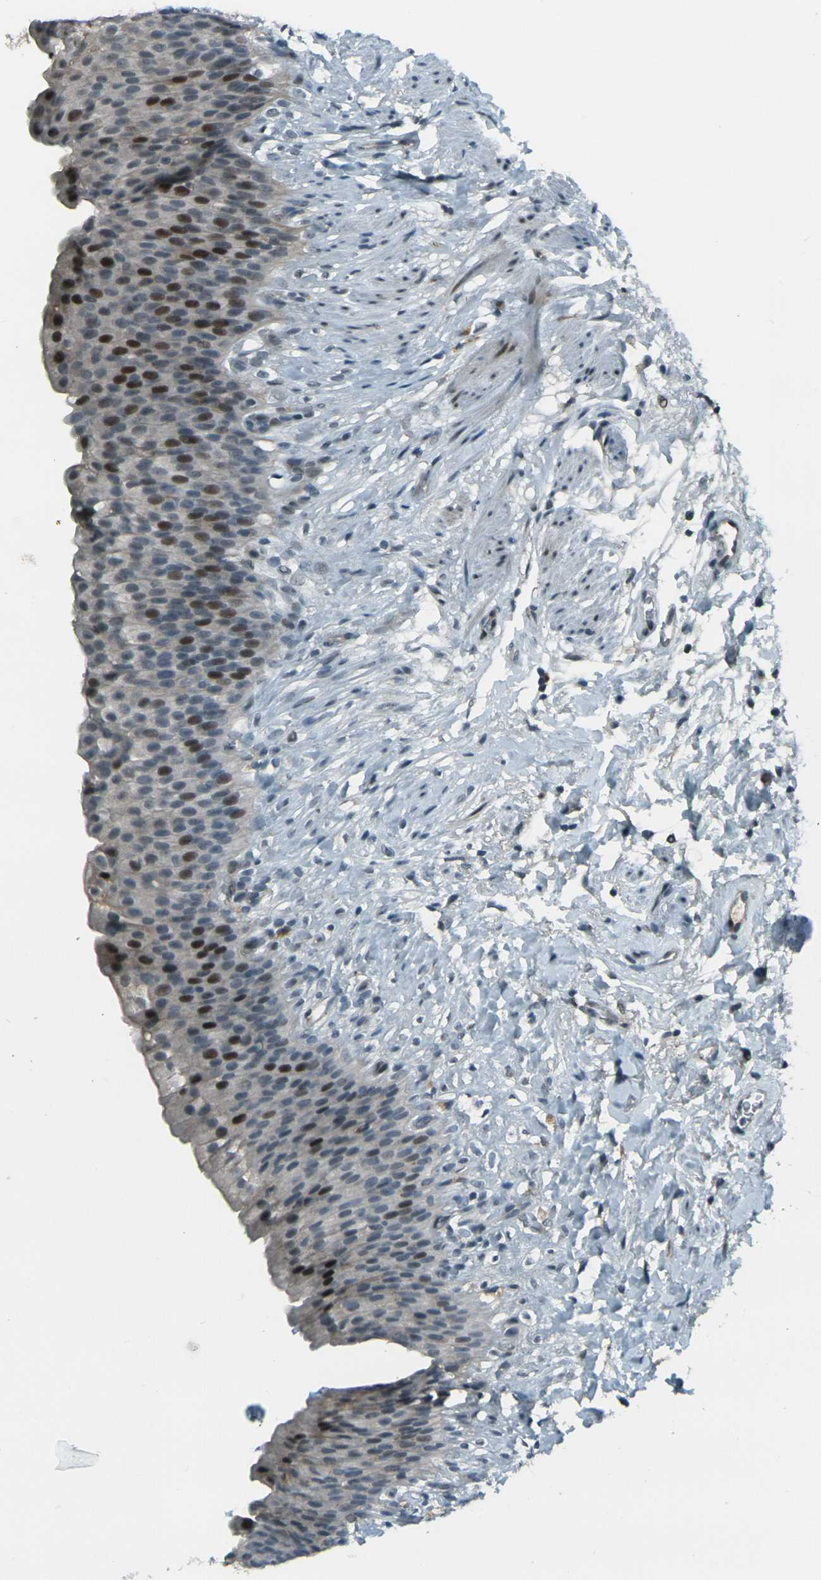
{"staining": {"intensity": "strong", "quantity": "25%-75%", "location": "cytoplasmic/membranous,nuclear"}, "tissue": "urinary bladder", "cell_type": "Urothelial cells", "image_type": "normal", "snomed": [{"axis": "morphology", "description": "Normal tissue, NOS"}, {"axis": "topography", "description": "Urinary bladder"}], "caption": "Strong cytoplasmic/membranous,nuclear staining for a protein is identified in about 25%-75% of urothelial cells of benign urinary bladder using immunohistochemistry.", "gene": "GPR19", "patient": {"sex": "female", "age": 79}}